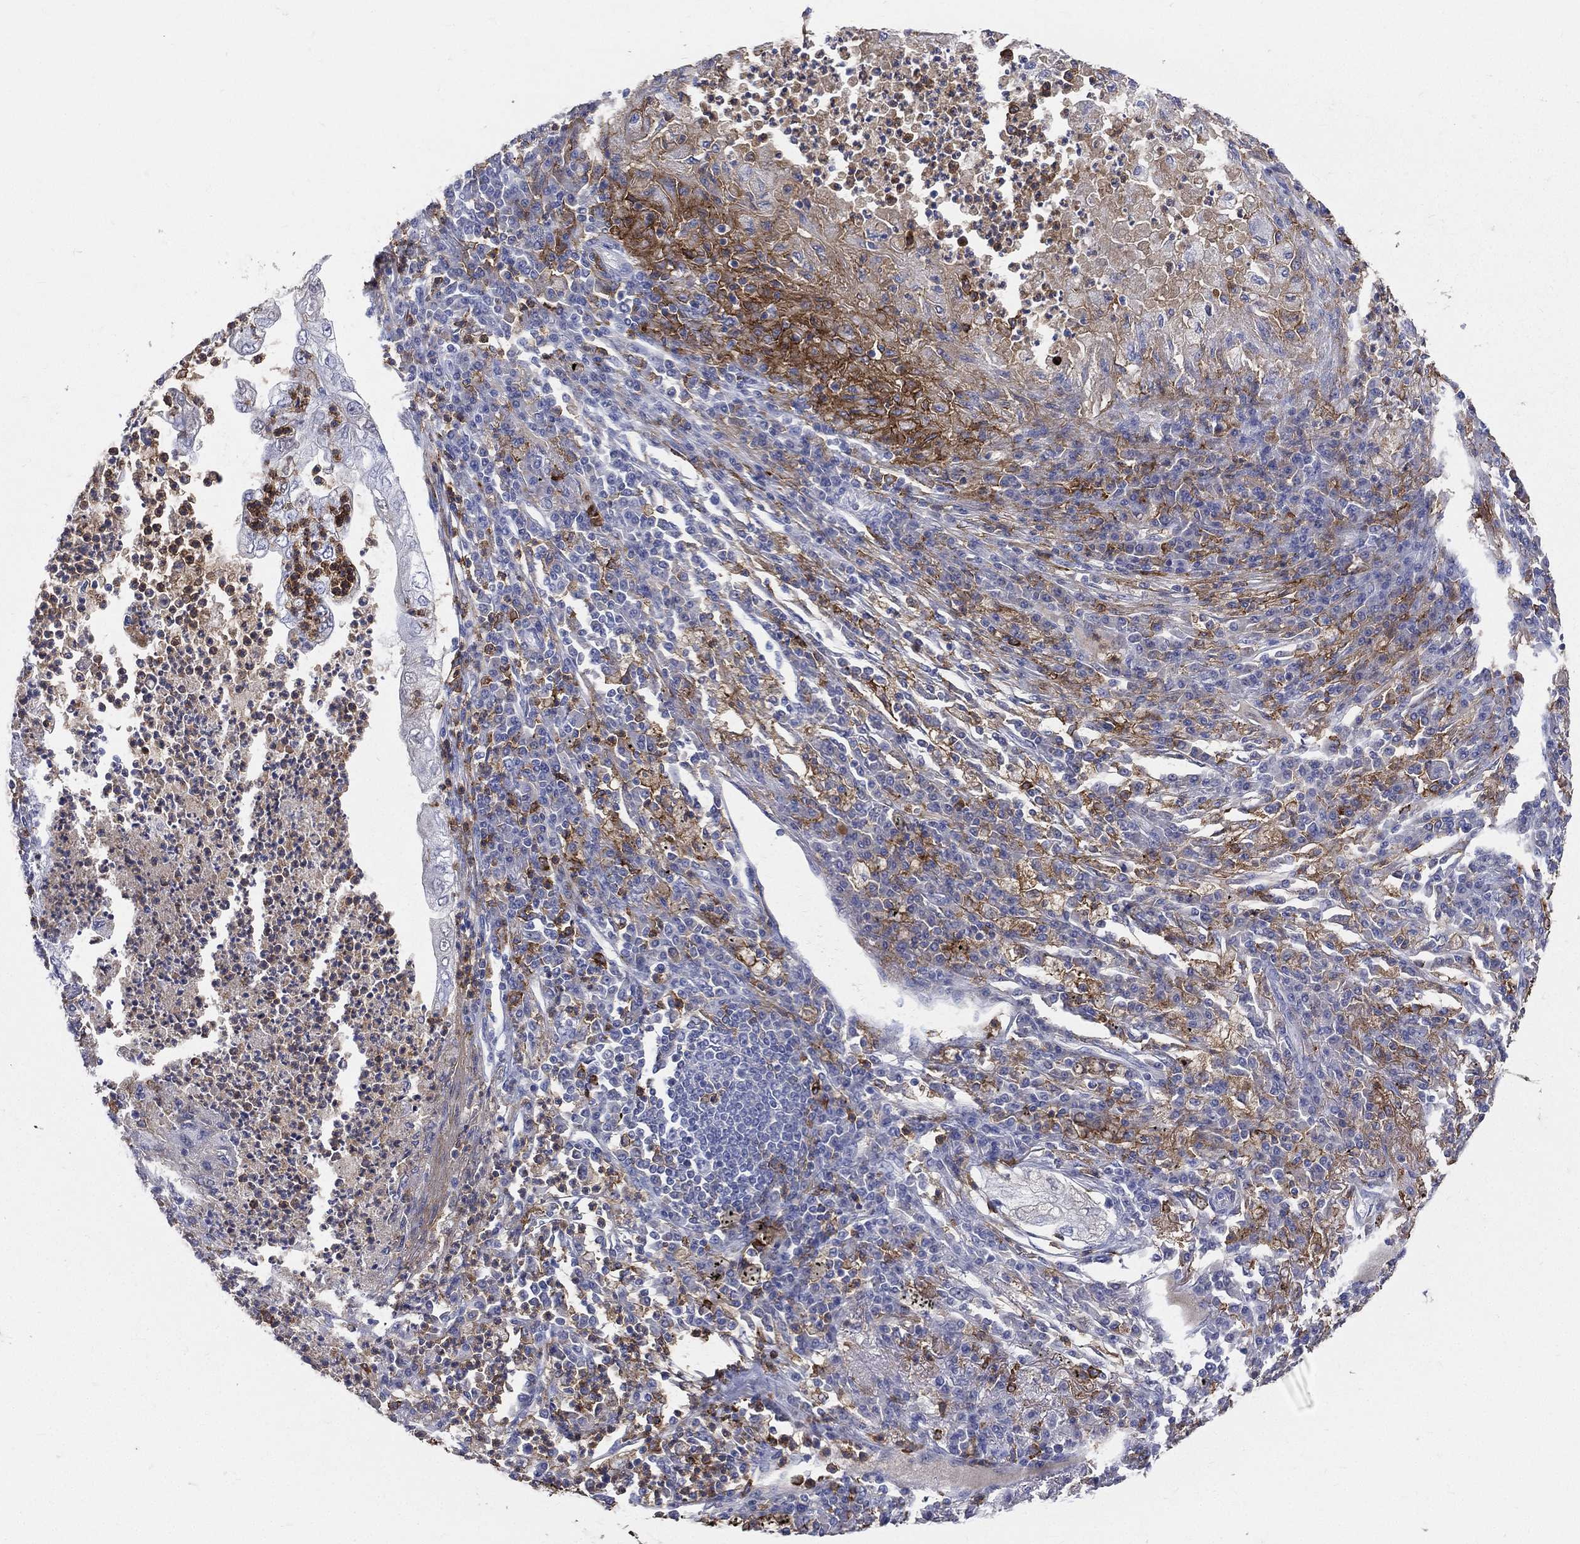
{"staining": {"intensity": "negative", "quantity": "none", "location": "none"}, "tissue": "lung cancer", "cell_type": "Tumor cells", "image_type": "cancer", "snomed": [{"axis": "morphology", "description": "Adenocarcinoma, NOS"}, {"axis": "topography", "description": "Lung"}], "caption": "Tumor cells show no significant positivity in lung adenocarcinoma.", "gene": "CD33", "patient": {"sex": "female", "age": 73}}